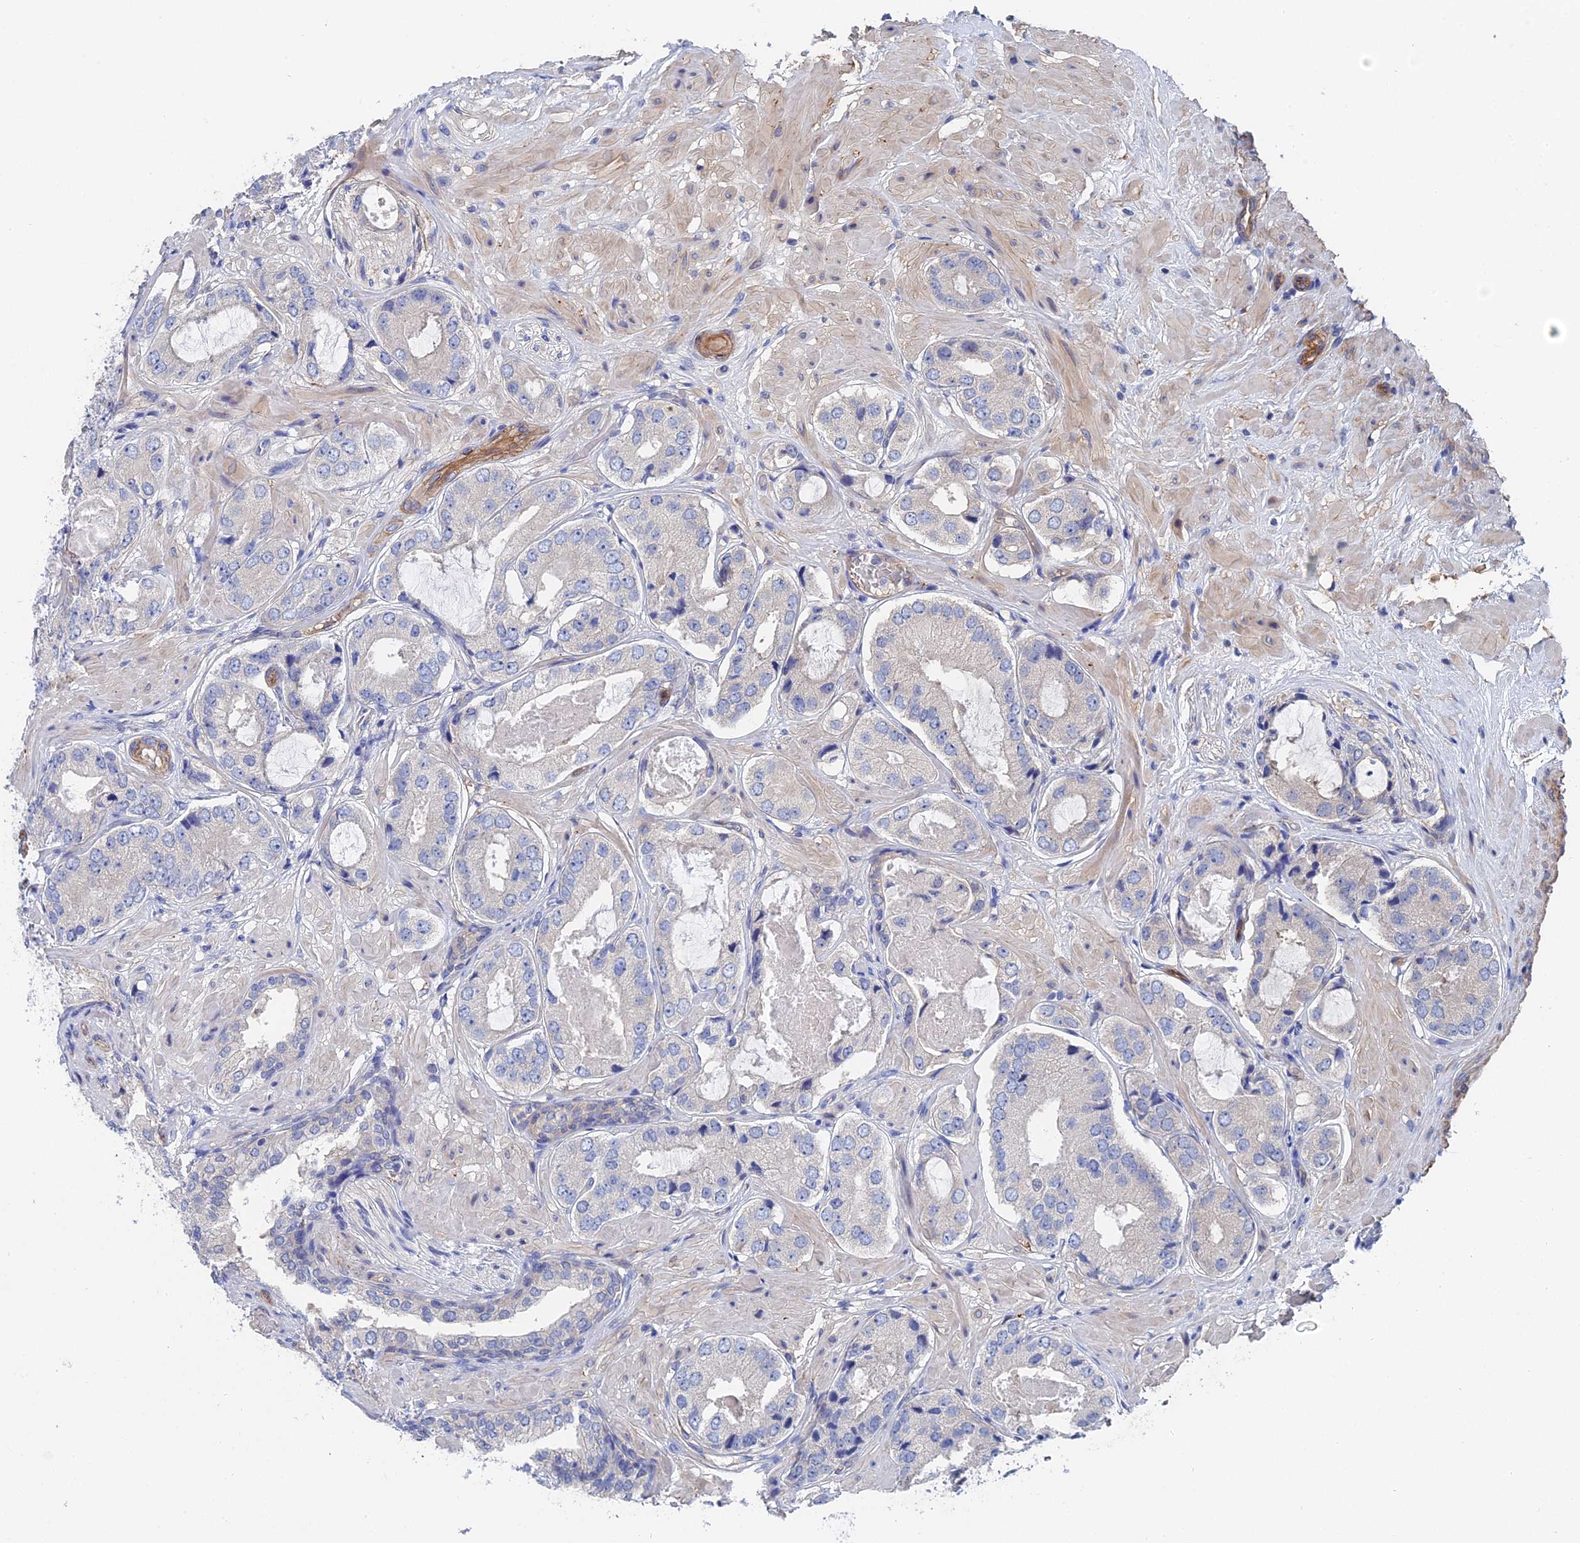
{"staining": {"intensity": "negative", "quantity": "none", "location": "none"}, "tissue": "prostate cancer", "cell_type": "Tumor cells", "image_type": "cancer", "snomed": [{"axis": "morphology", "description": "Adenocarcinoma, High grade"}, {"axis": "topography", "description": "Prostate"}], "caption": "Human high-grade adenocarcinoma (prostate) stained for a protein using immunohistochemistry exhibits no expression in tumor cells.", "gene": "MTHFSD", "patient": {"sex": "male", "age": 59}}